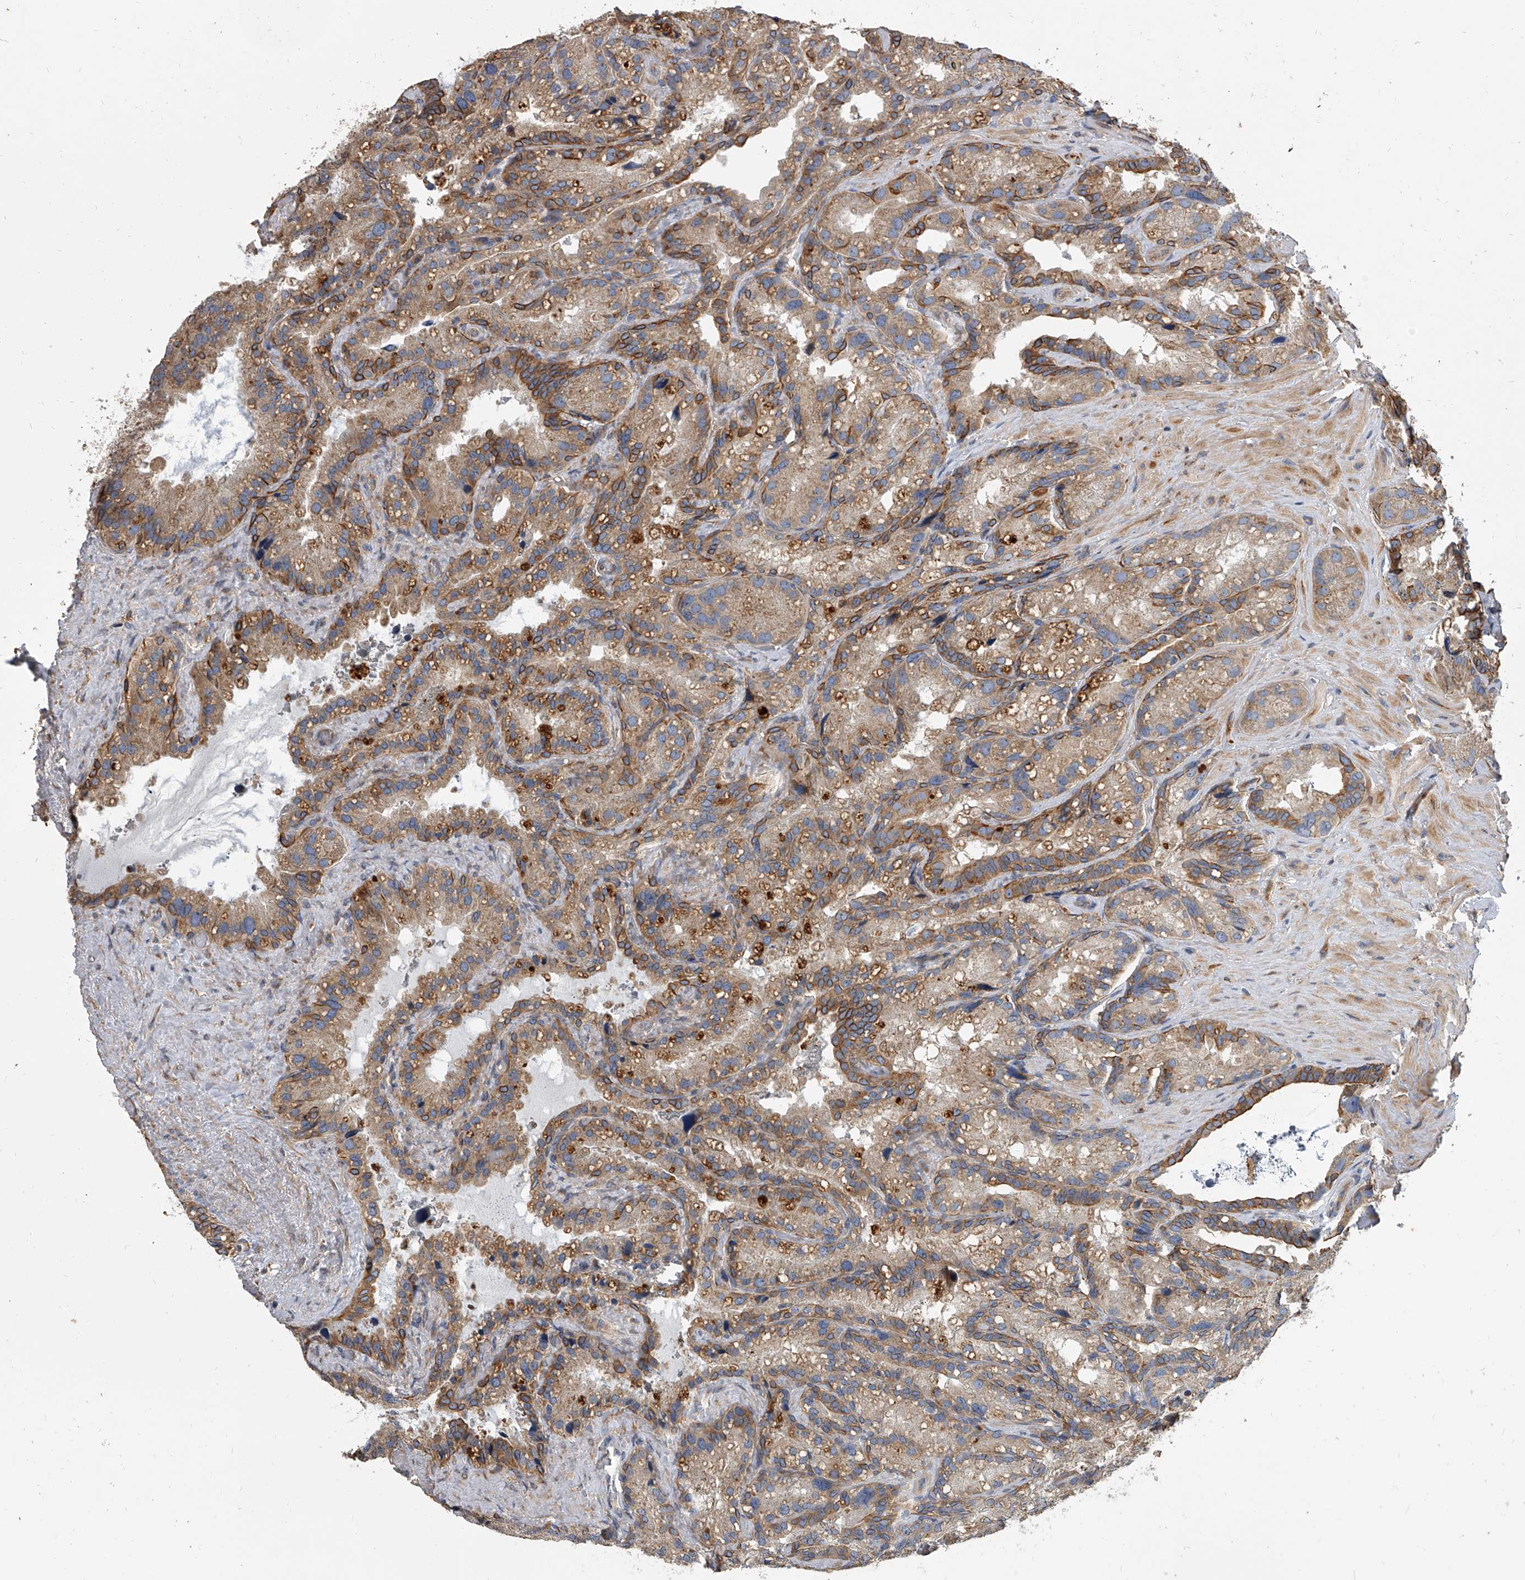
{"staining": {"intensity": "moderate", "quantity": ">75%", "location": "cytoplasmic/membranous"}, "tissue": "seminal vesicle", "cell_type": "Glandular cells", "image_type": "normal", "snomed": [{"axis": "morphology", "description": "Normal tissue, NOS"}, {"axis": "topography", "description": "Prostate"}, {"axis": "topography", "description": "Seminal veicle"}], "caption": "Immunohistochemical staining of unremarkable human seminal vesicle demonstrates >75% levels of moderate cytoplasmic/membranous protein expression in about >75% of glandular cells.", "gene": "EXOC4", "patient": {"sex": "male", "age": 68}}